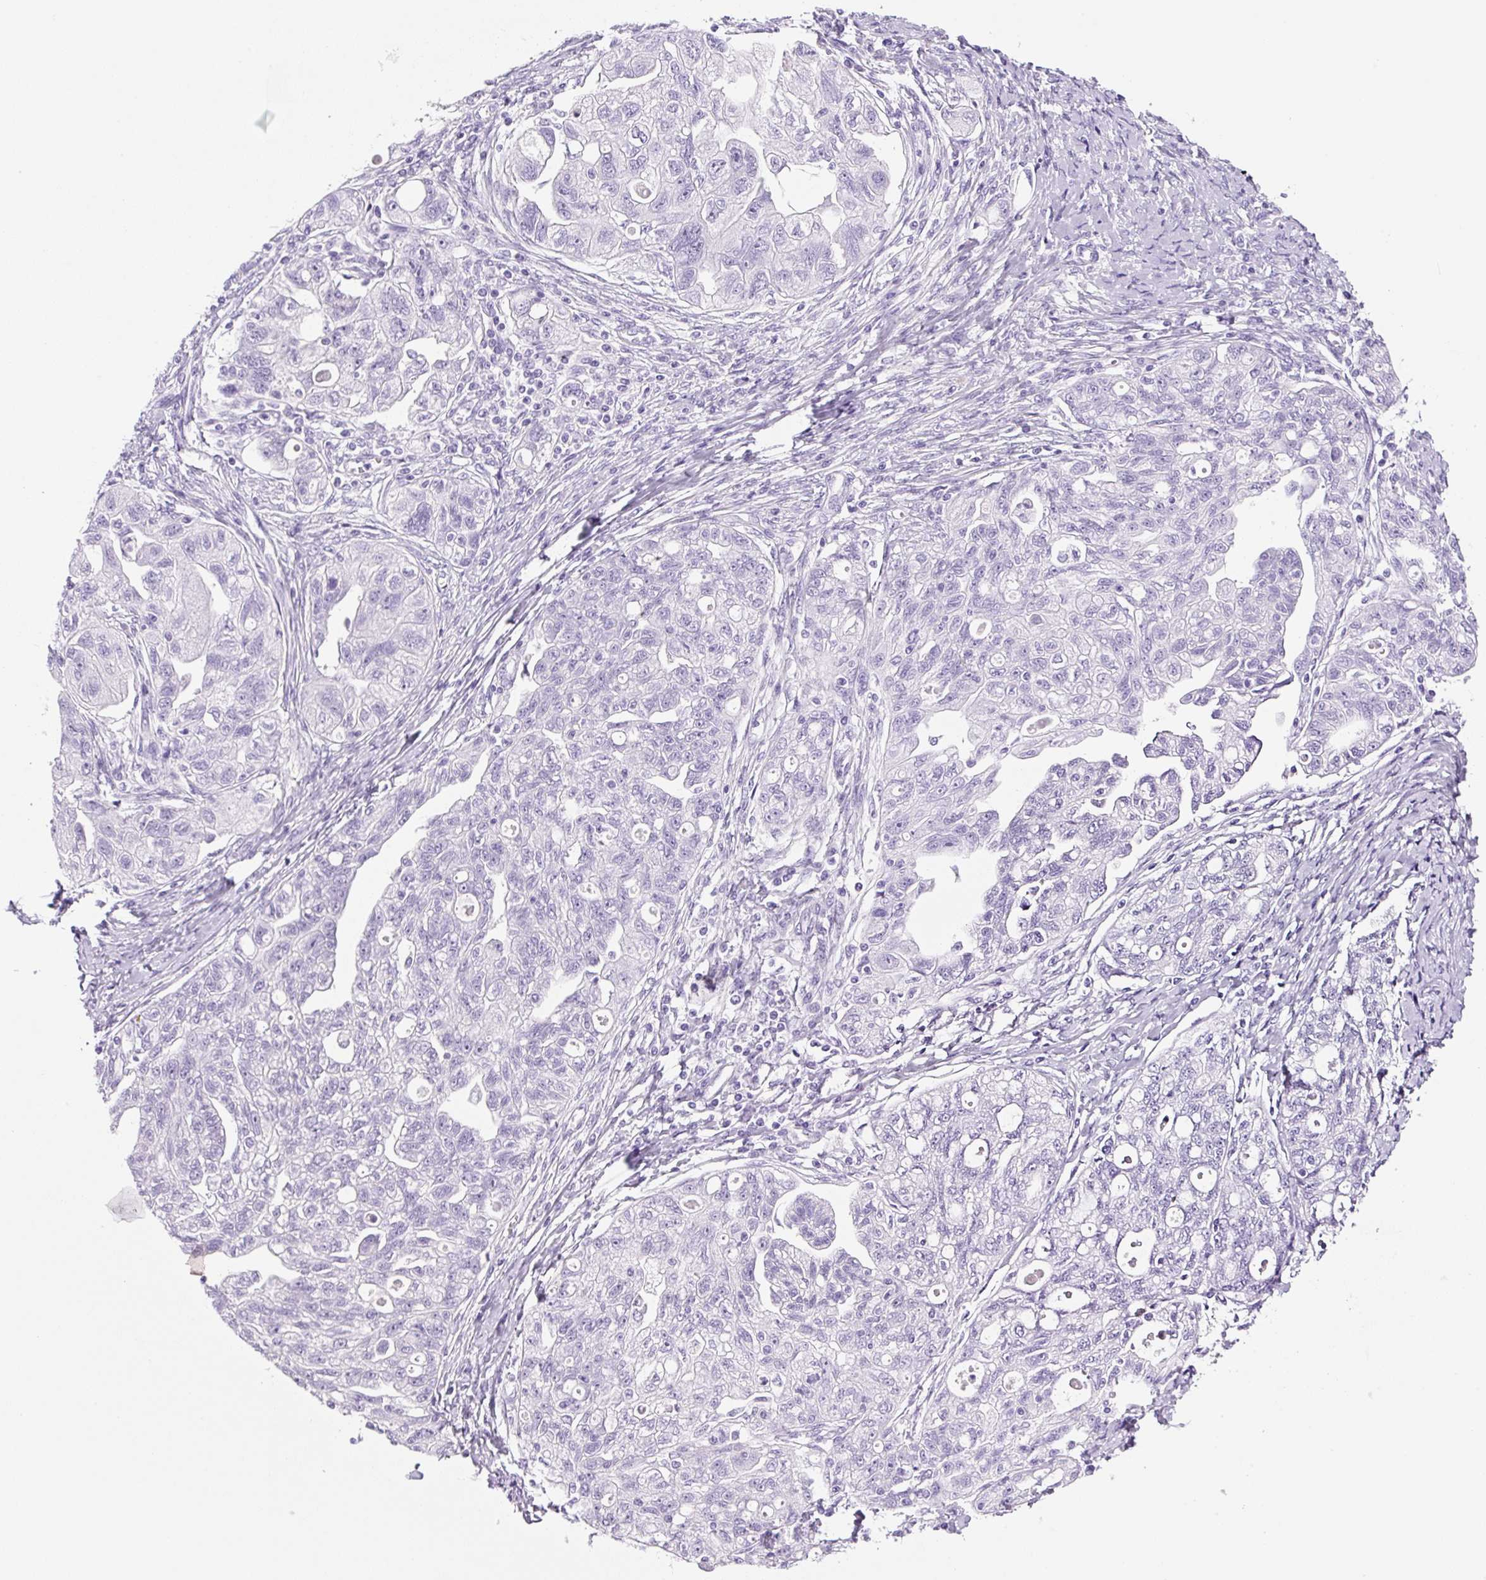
{"staining": {"intensity": "negative", "quantity": "none", "location": "none"}, "tissue": "ovarian cancer", "cell_type": "Tumor cells", "image_type": "cancer", "snomed": [{"axis": "morphology", "description": "Carcinoma, NOS"}, {"axis": "morphology", "description": "Cystadenocarcinoma, serous, NOS"}, {"axis": "topography", "description": "Ovary"}], "caption": "Tumor cells show no significant positivity in ovarian cancer (carcinoma). (DAB IHC, high magnification).", "gene": "PRRT1", "patient": {"sex": "female", "age": 69}}